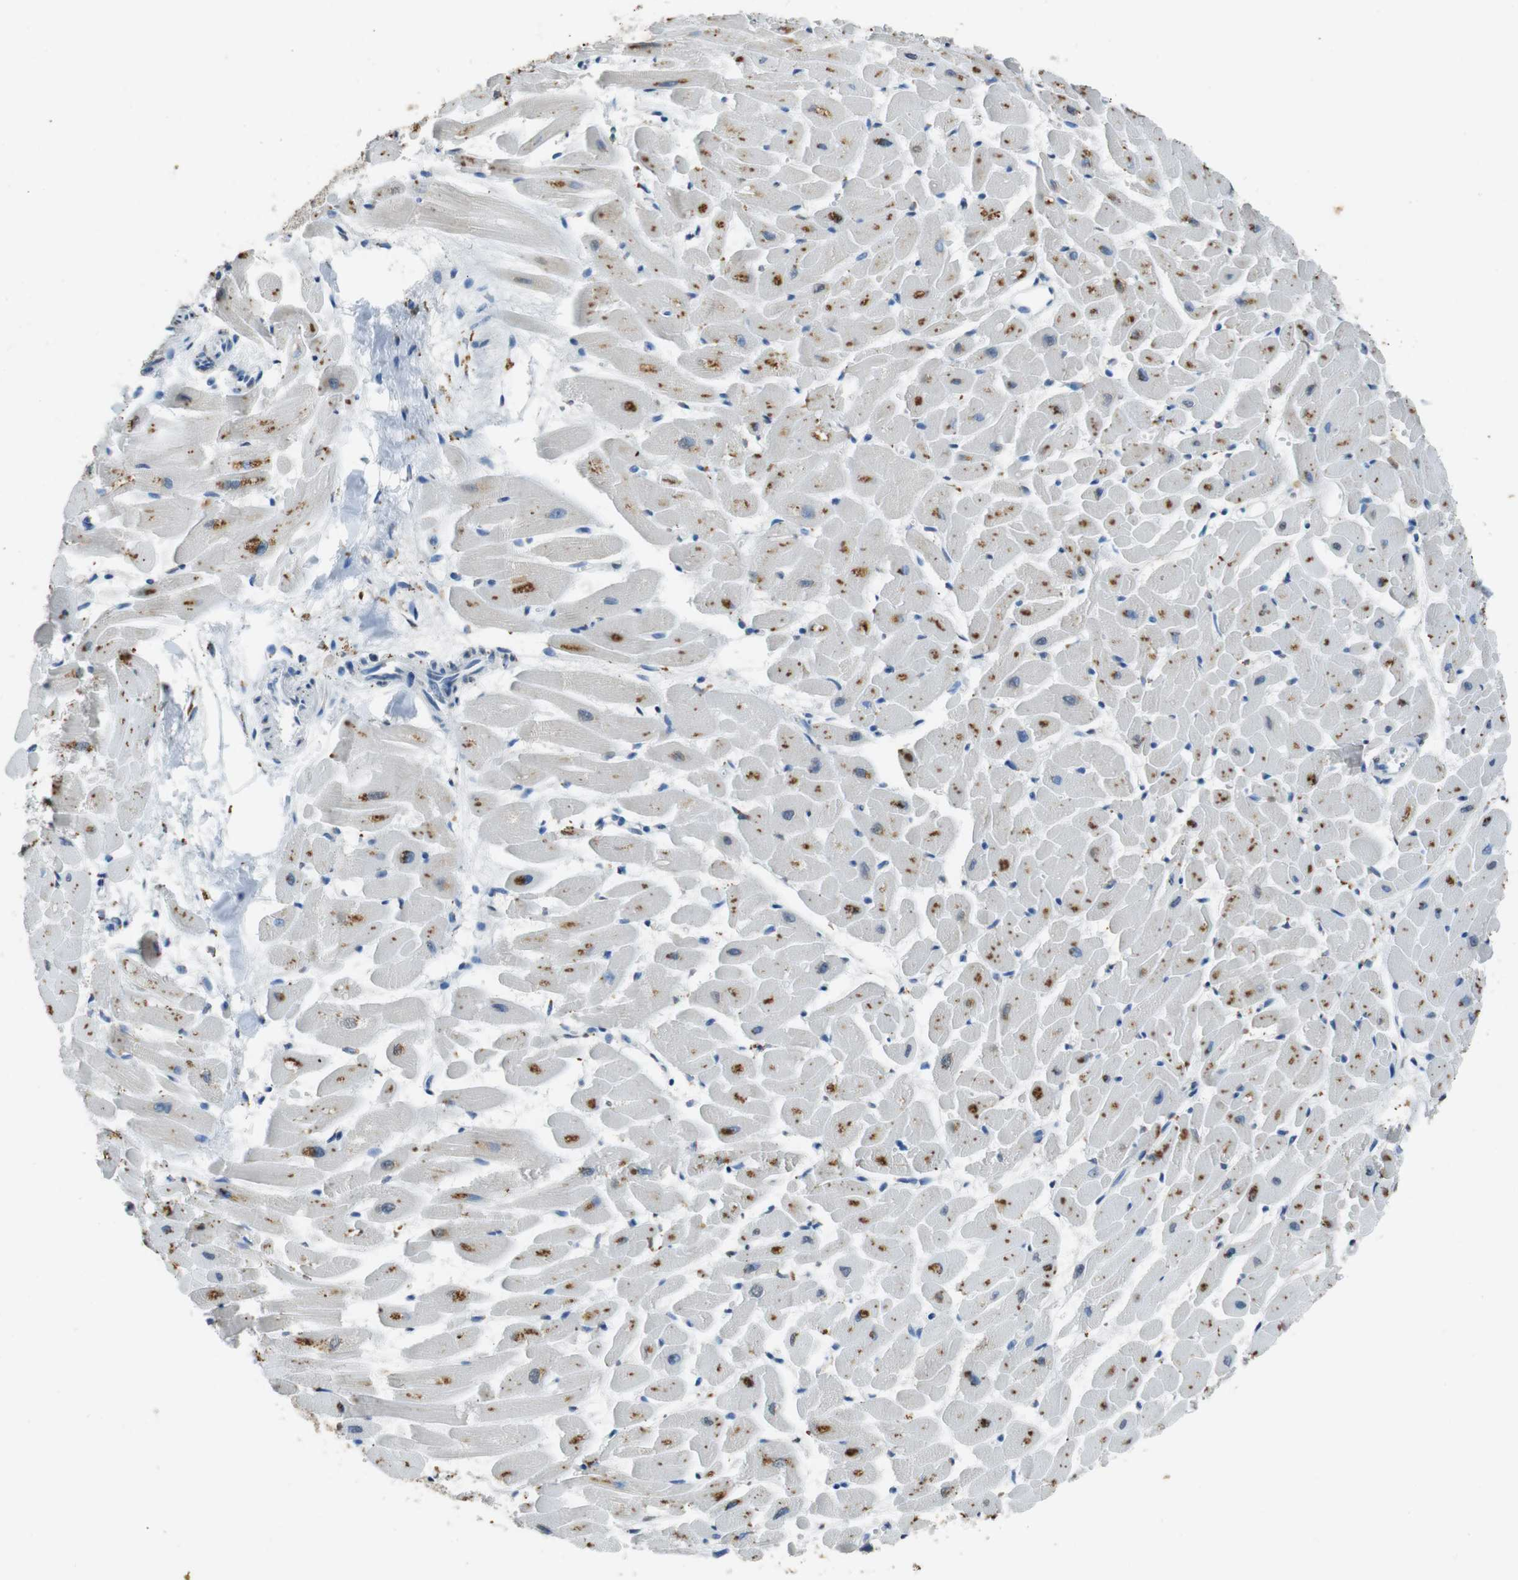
{"staining": {"intensity": "moderate", "quantity": ">75%", "location": "cytoplasmic/membranous"}, "tissue": "heart muscle", "cell_type": "Cardiomyocytes", "image_type": "normal", "snomed": [{"axis": "morphology", "description": "Normal tissue, NOS"}, {"axis": "topography", "description": "Heart"}], "caption": "Protein expression by IHC reveals moderate cytoplasmic/membranous positivity in approximately >75% of cardiomyocytes in unremarkable heart muscle.", "gene": "STBD1", "patient": {"sex": "female", "age": 19}}